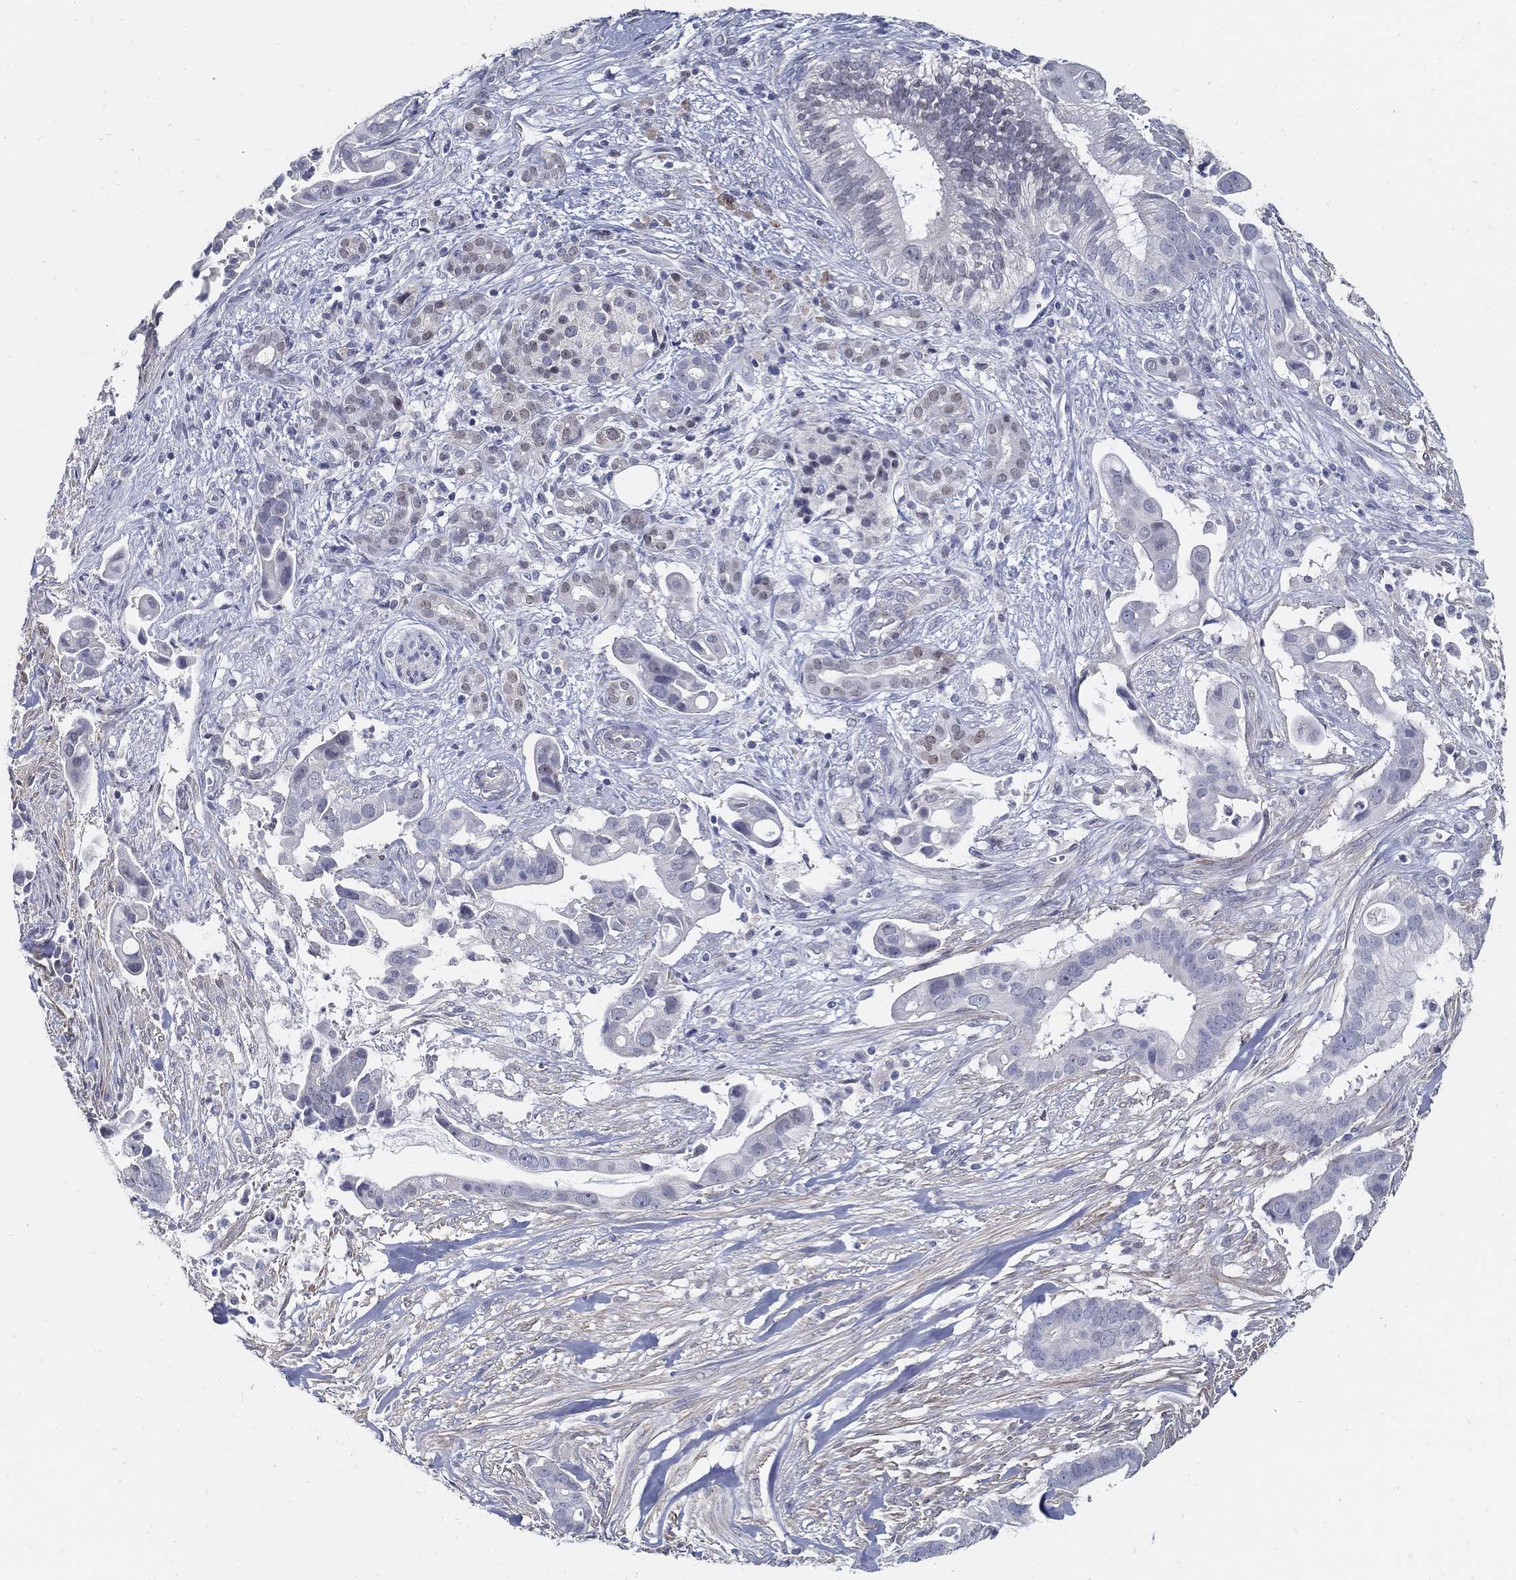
{"staining": {"intensity": "negative", "quantity": "none", "location": "none"}, "tissue": "pancreatic cancer", "cell_type": "Tumor cells", "image_type": "cancer", "snomed": [{"axis": "morphology", "description": "Adenocarcinoma, NOS"}, {"axis": "topography", "description": "Pancreas"}], "caption": "A high-resolution image shows IHC staining of pancreatic cancer (adenocarcinoma), which displays no significant positivity in tumor cells.", "gene": "USP29", "patient": {"sex": "male", "age": 61}}